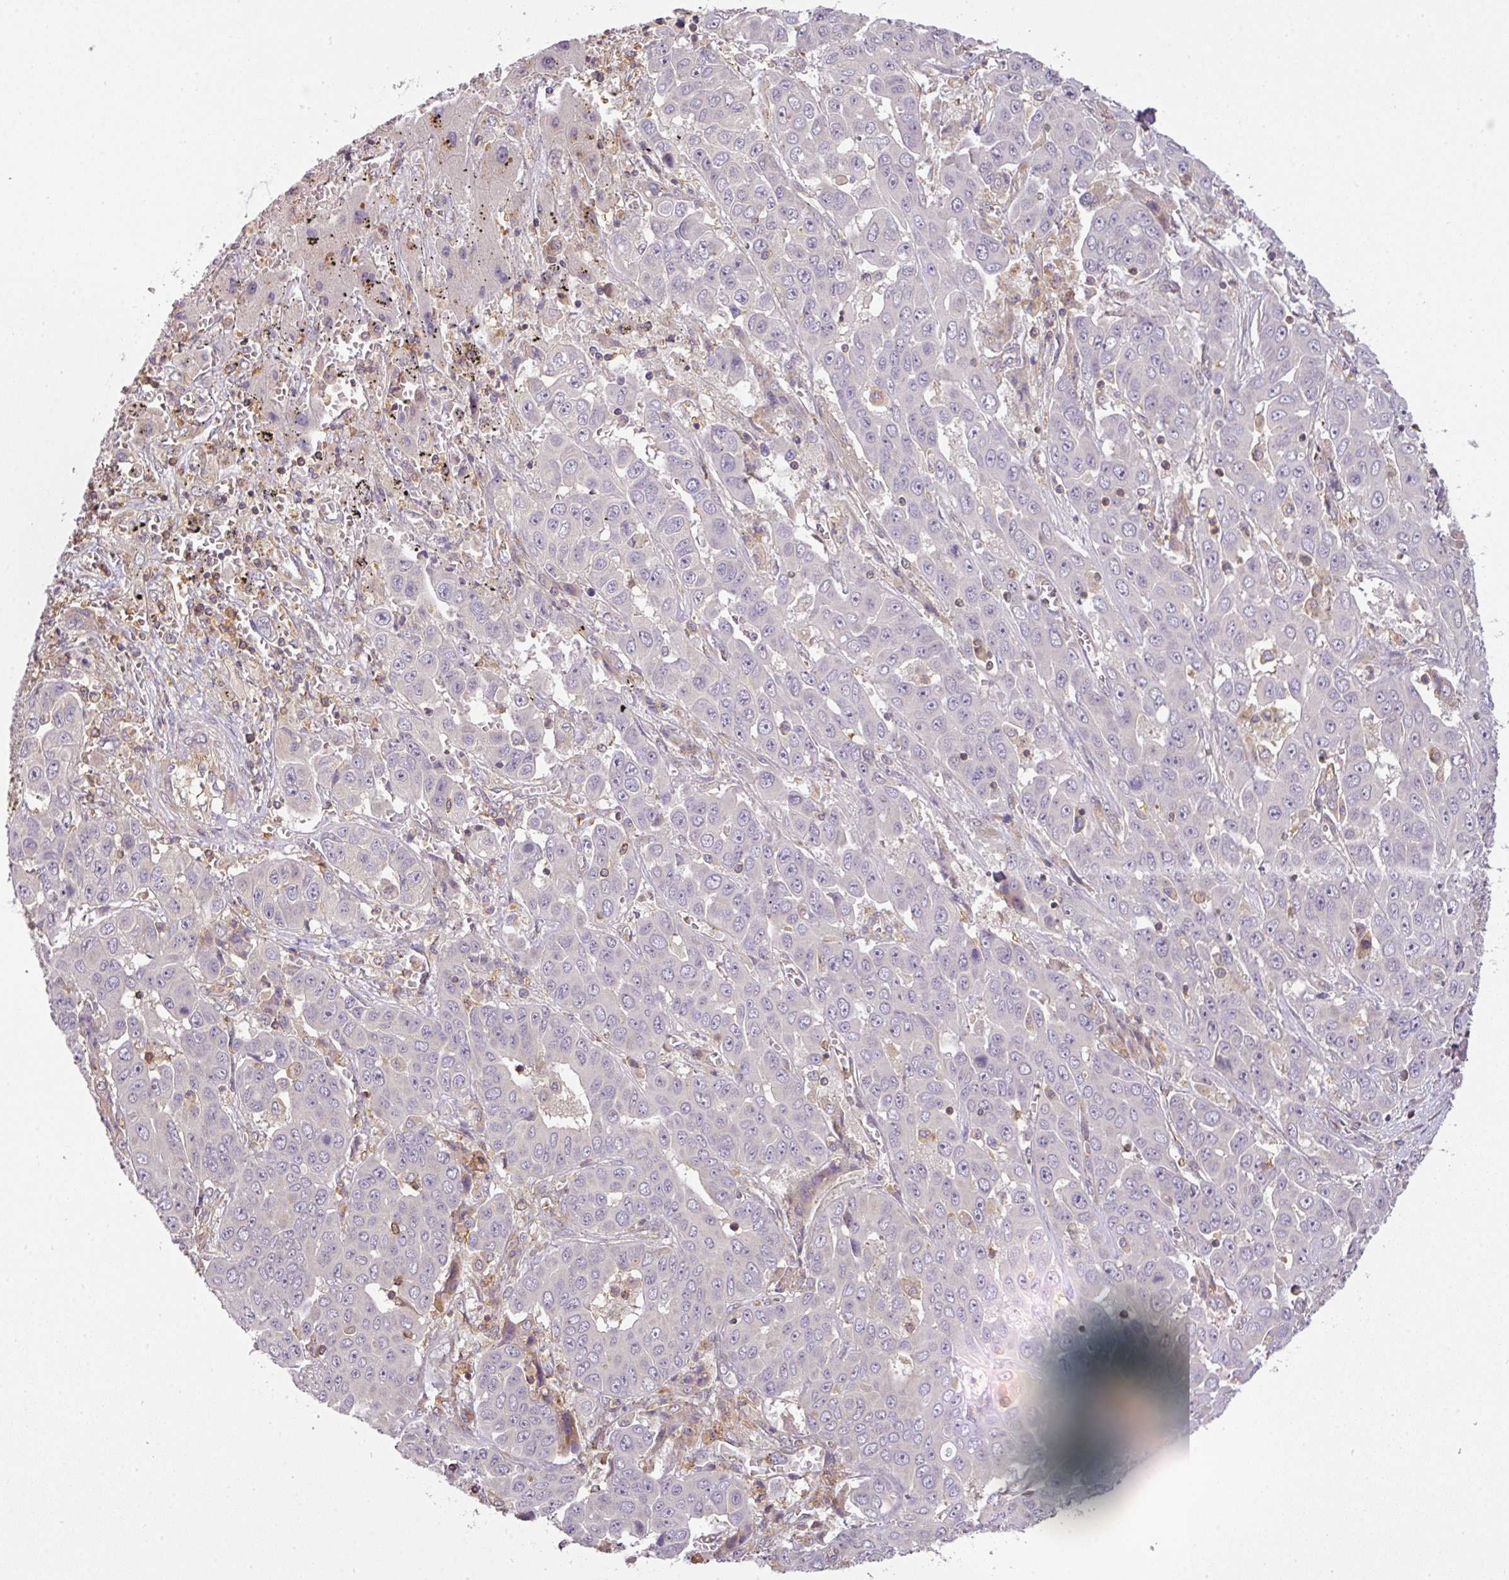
{"staining": {"intensity": "negative", "quantity": "none", "location": "none"}, "tissue": "liver cancer", "cell_type": "Tumor cells", "image_type": "cancer", "snomed": [{"axis": "morphology", "description": "Cholangiocarcinoma"}, {"axis": "topography", "description": "Liver"}], "caption": "Immunohistochemical staining of liver cholangiocarcinoma exhibits no significant expression in tumor cells. Nuclei are stained in blue.", "gene": "TCL1B", "patient": {"sex": "female", "age": 52}}